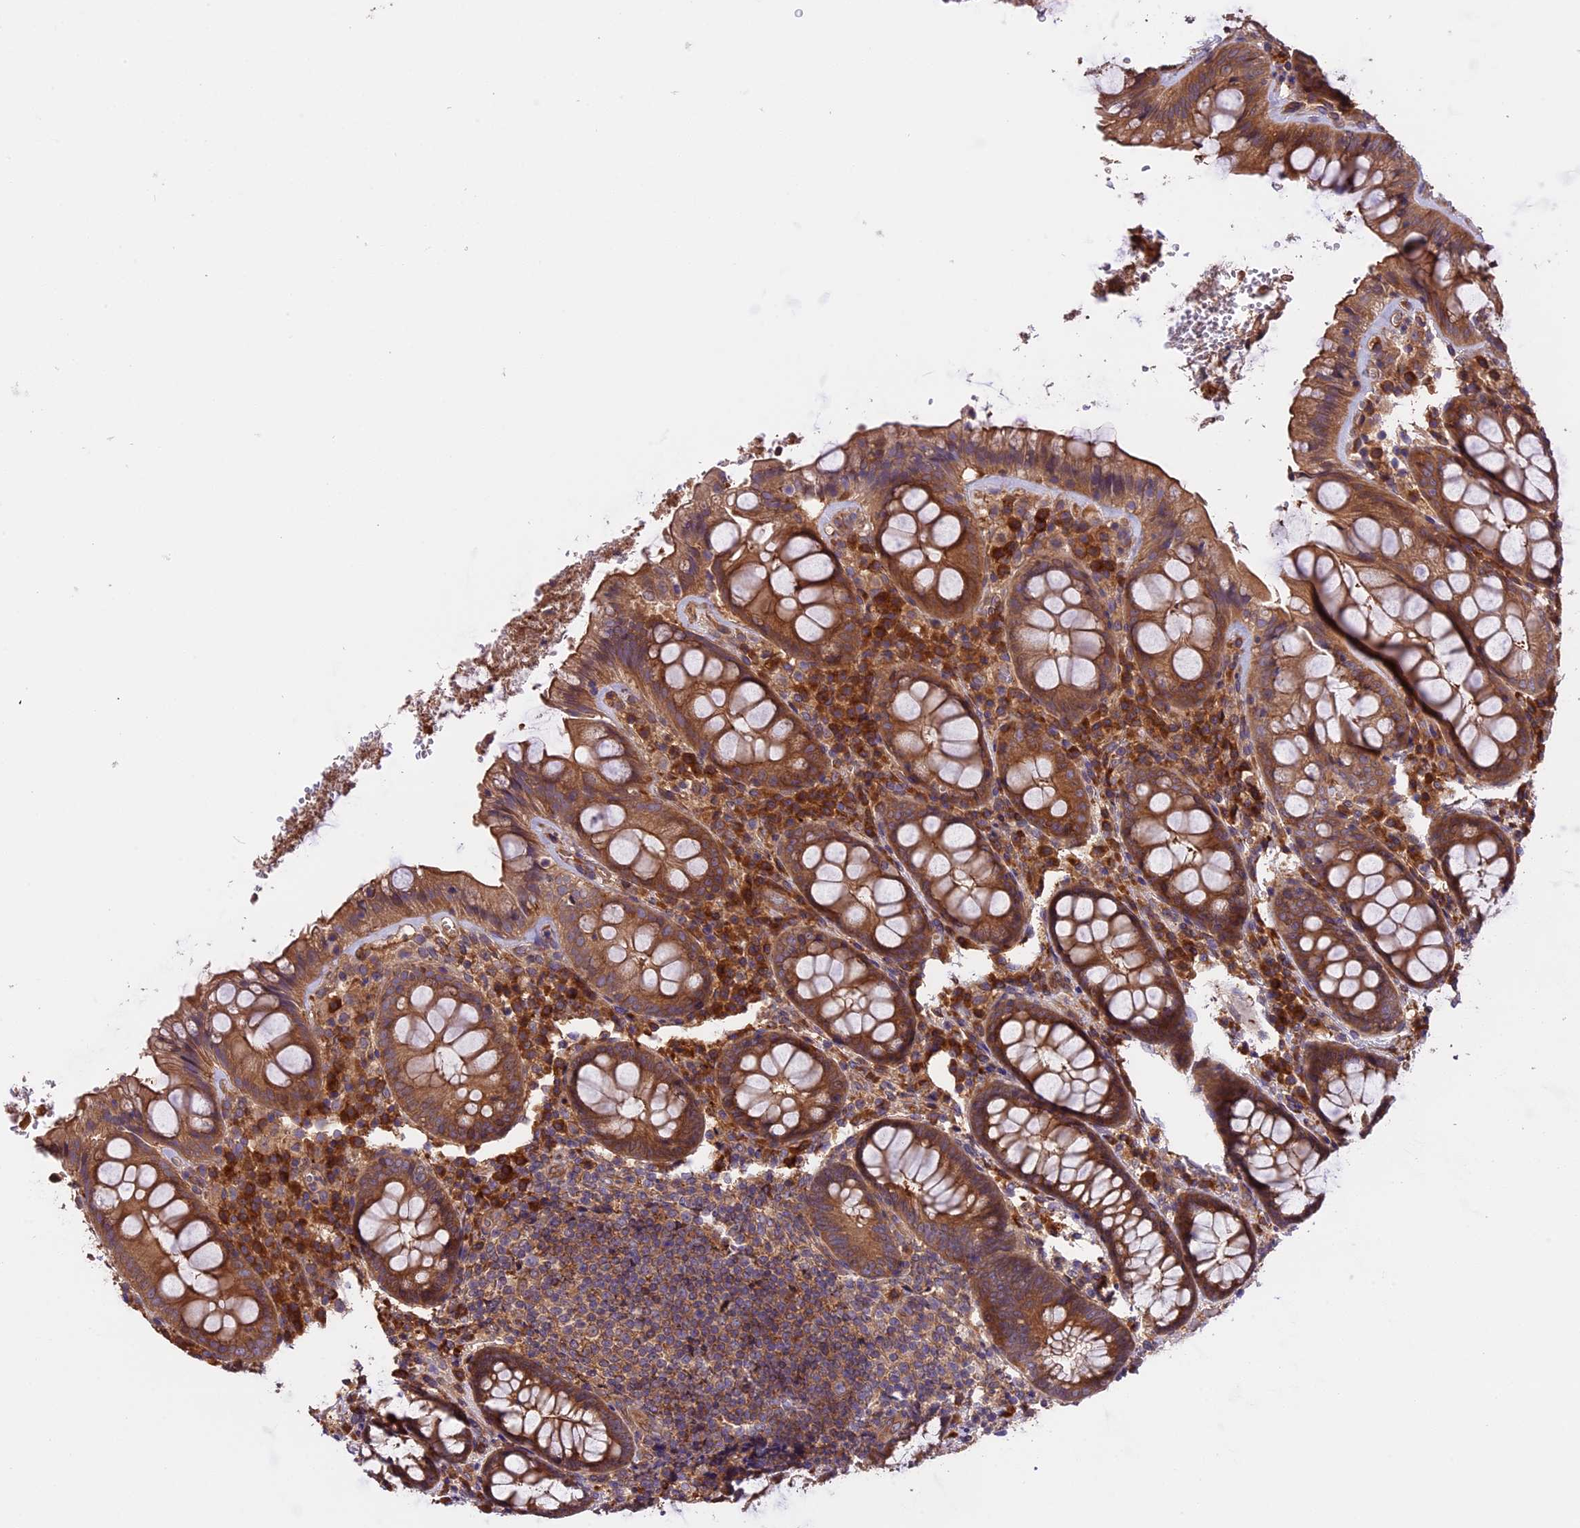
{"staining": {"intensity": "moderate", "quantity": ">75%", "location": "cytoplasmic/membranous"}, "tissue": "rectum", "cell_type": "Glandular cells", "image_type": "normal", "snomed": [{"axis": "morphology", "description": "Normal tissue, NOS"}, {"axis": "topography", "description": "Rectum"}], "caption": "This is an image of immunohistochemistry staining of benign rectum, which shows moderate positivity in the cytoplasmic/membranous of glandular cells.", "gene": "SETD6", "patient": {"sex": "male", "age": 83}}